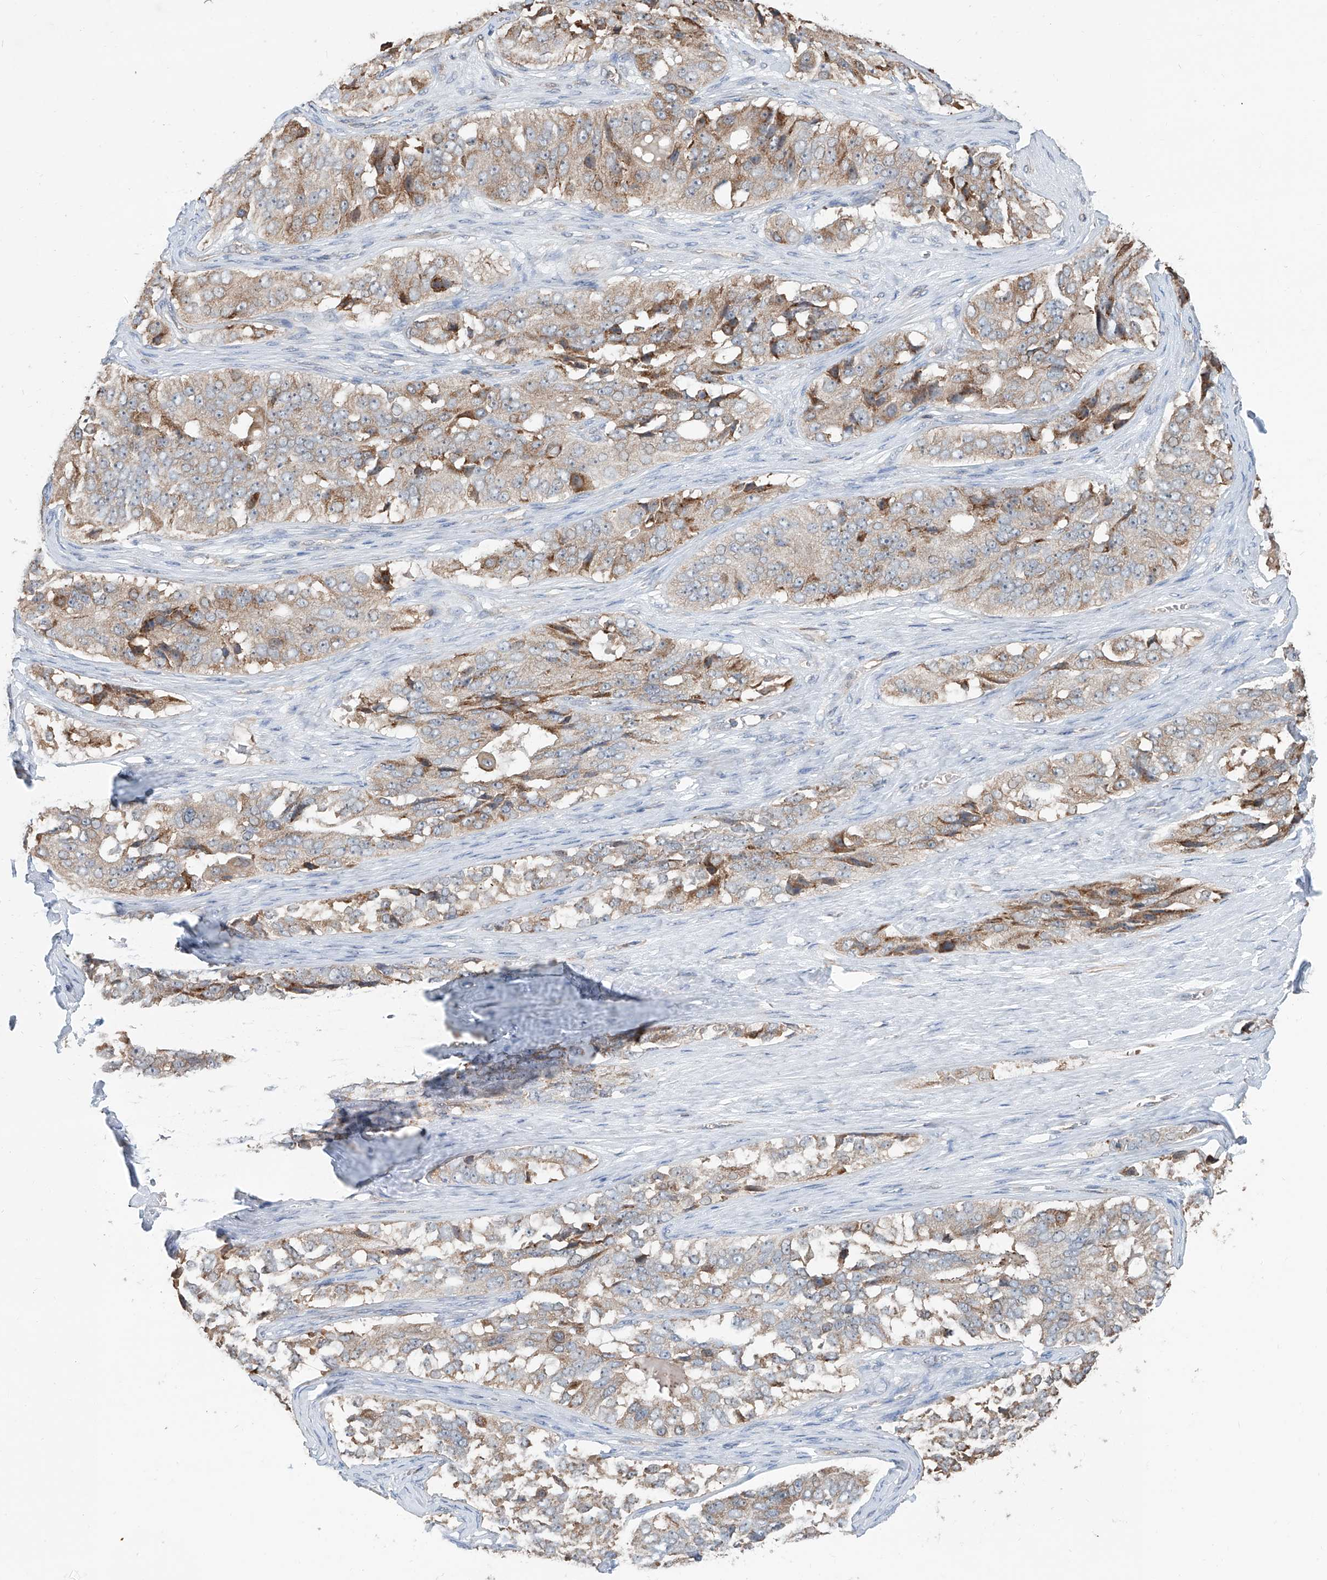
{"staining": {"intensity": "weak", "quantity": "25%-75%", "location": "cytoplasmic/membranous"}, "tissue": "ovarian cancer", "cell_type": "Tumor cells", "image_type": "cancer", "snomed": [{"axis": "morphology", "description": "Carcinoma, endometroid"}, {"axis": "topography", "description": "Ovary"}], "caption": "A histopathology image showing weak cytoplasmic/membranous expression in approximately 25%-75% of tumor cells in ovarian cancer, as visualized by brown immunohistochemical staining.", "gene": "KCNK10", "patient": {"sex": "female", "age": 51}}